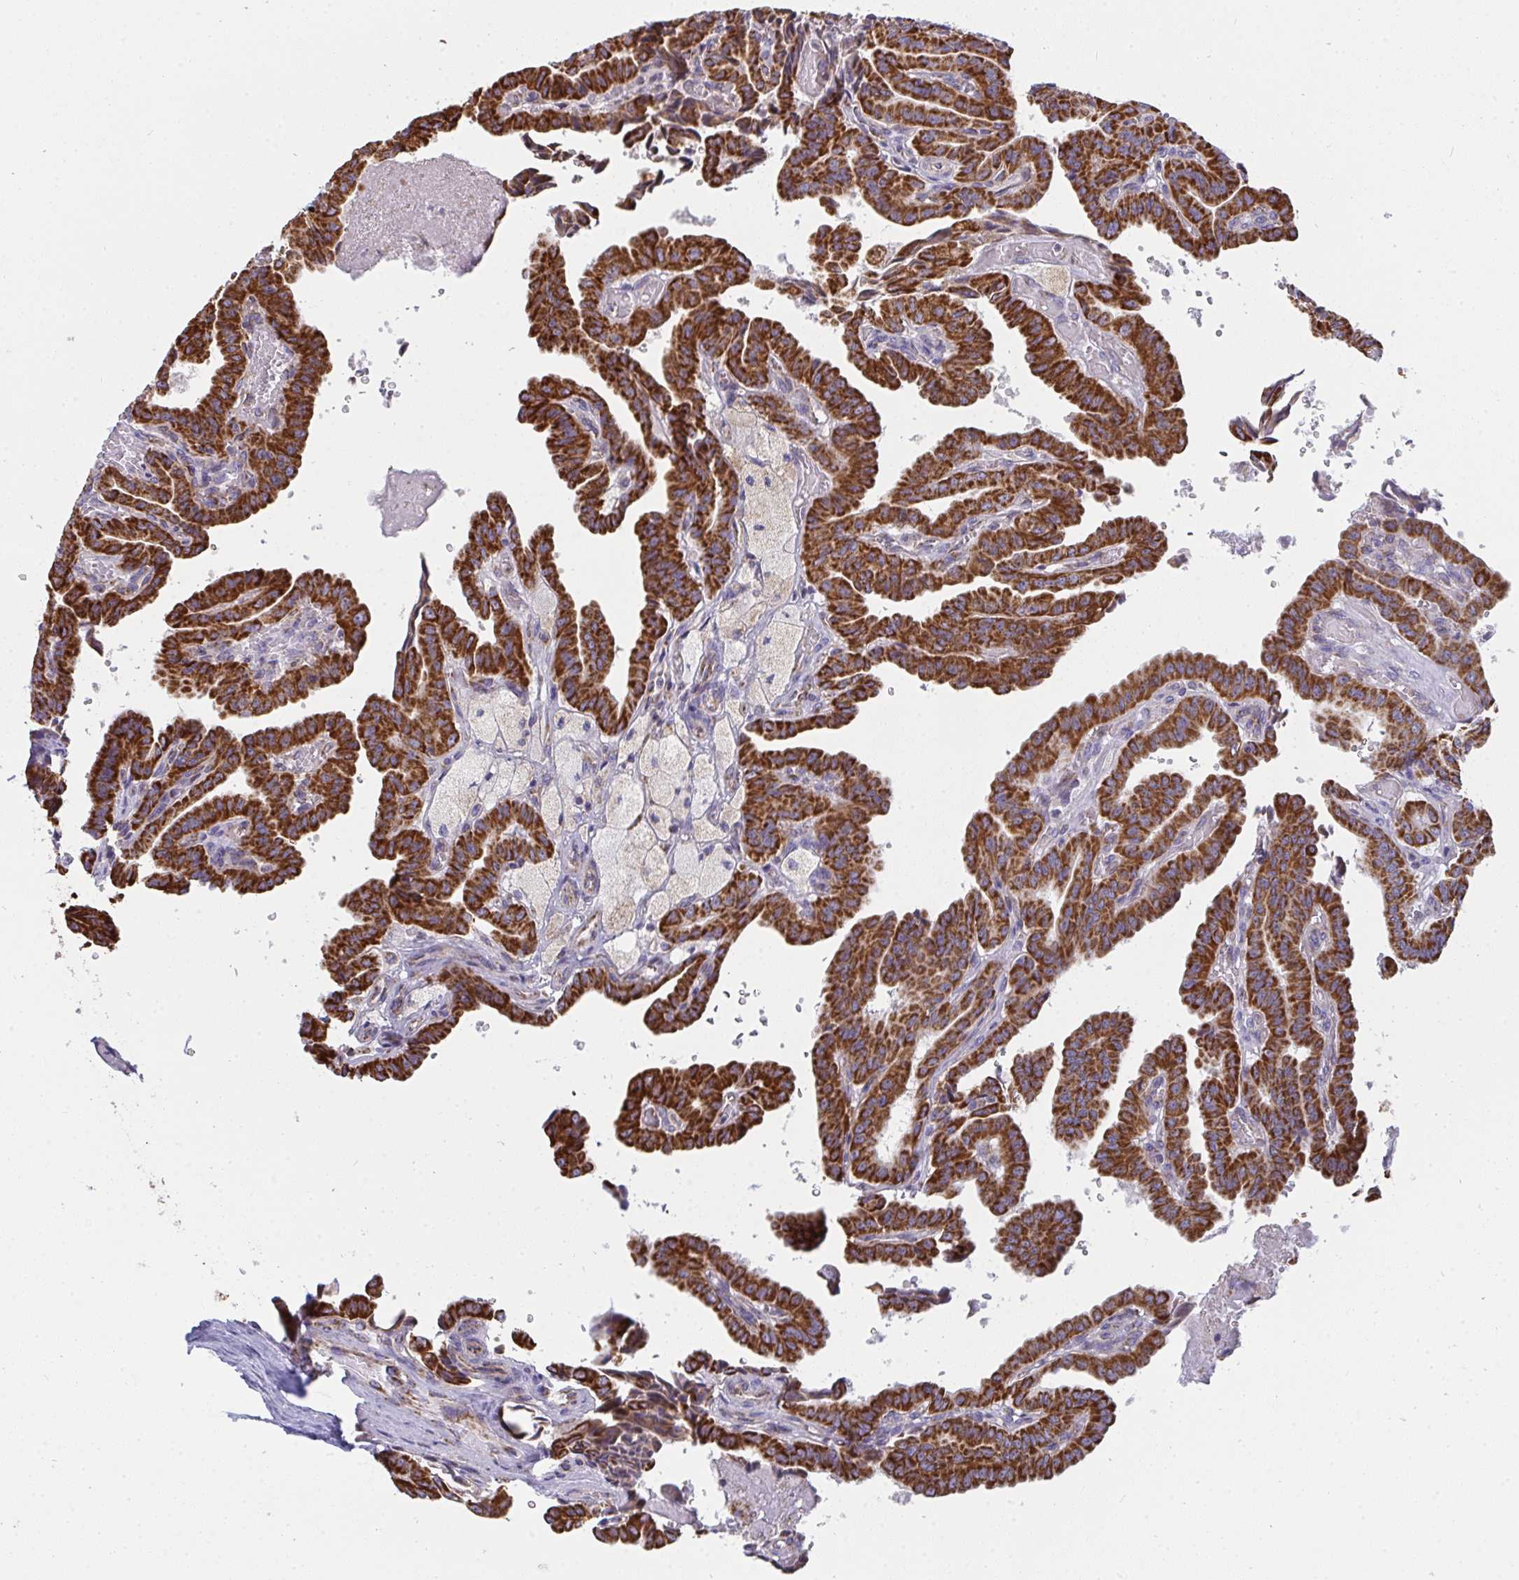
{"staining": {"intensity": "strong", "quantity": ">75%", "location": "cytoplasmic/membranous"}, "tissue": "thyroid cancer", "cell_type": "Tumor cells", "image_type": "cancer", "snomed": [{"axis": "morphology", "description": "Papillary adenocarcinoma, NOS"}, {"axis": "topography", "description": "Thyroid gland"}], "caption": "Immunohistochemical staining of papillary adenocarcinoma (thyroid) reveals high levels of strong cytoplasmic/membranous expression in about >75% of tumor cells.", "gene": "FAHD1", "patient": {"sex": "male", "age": 87}}